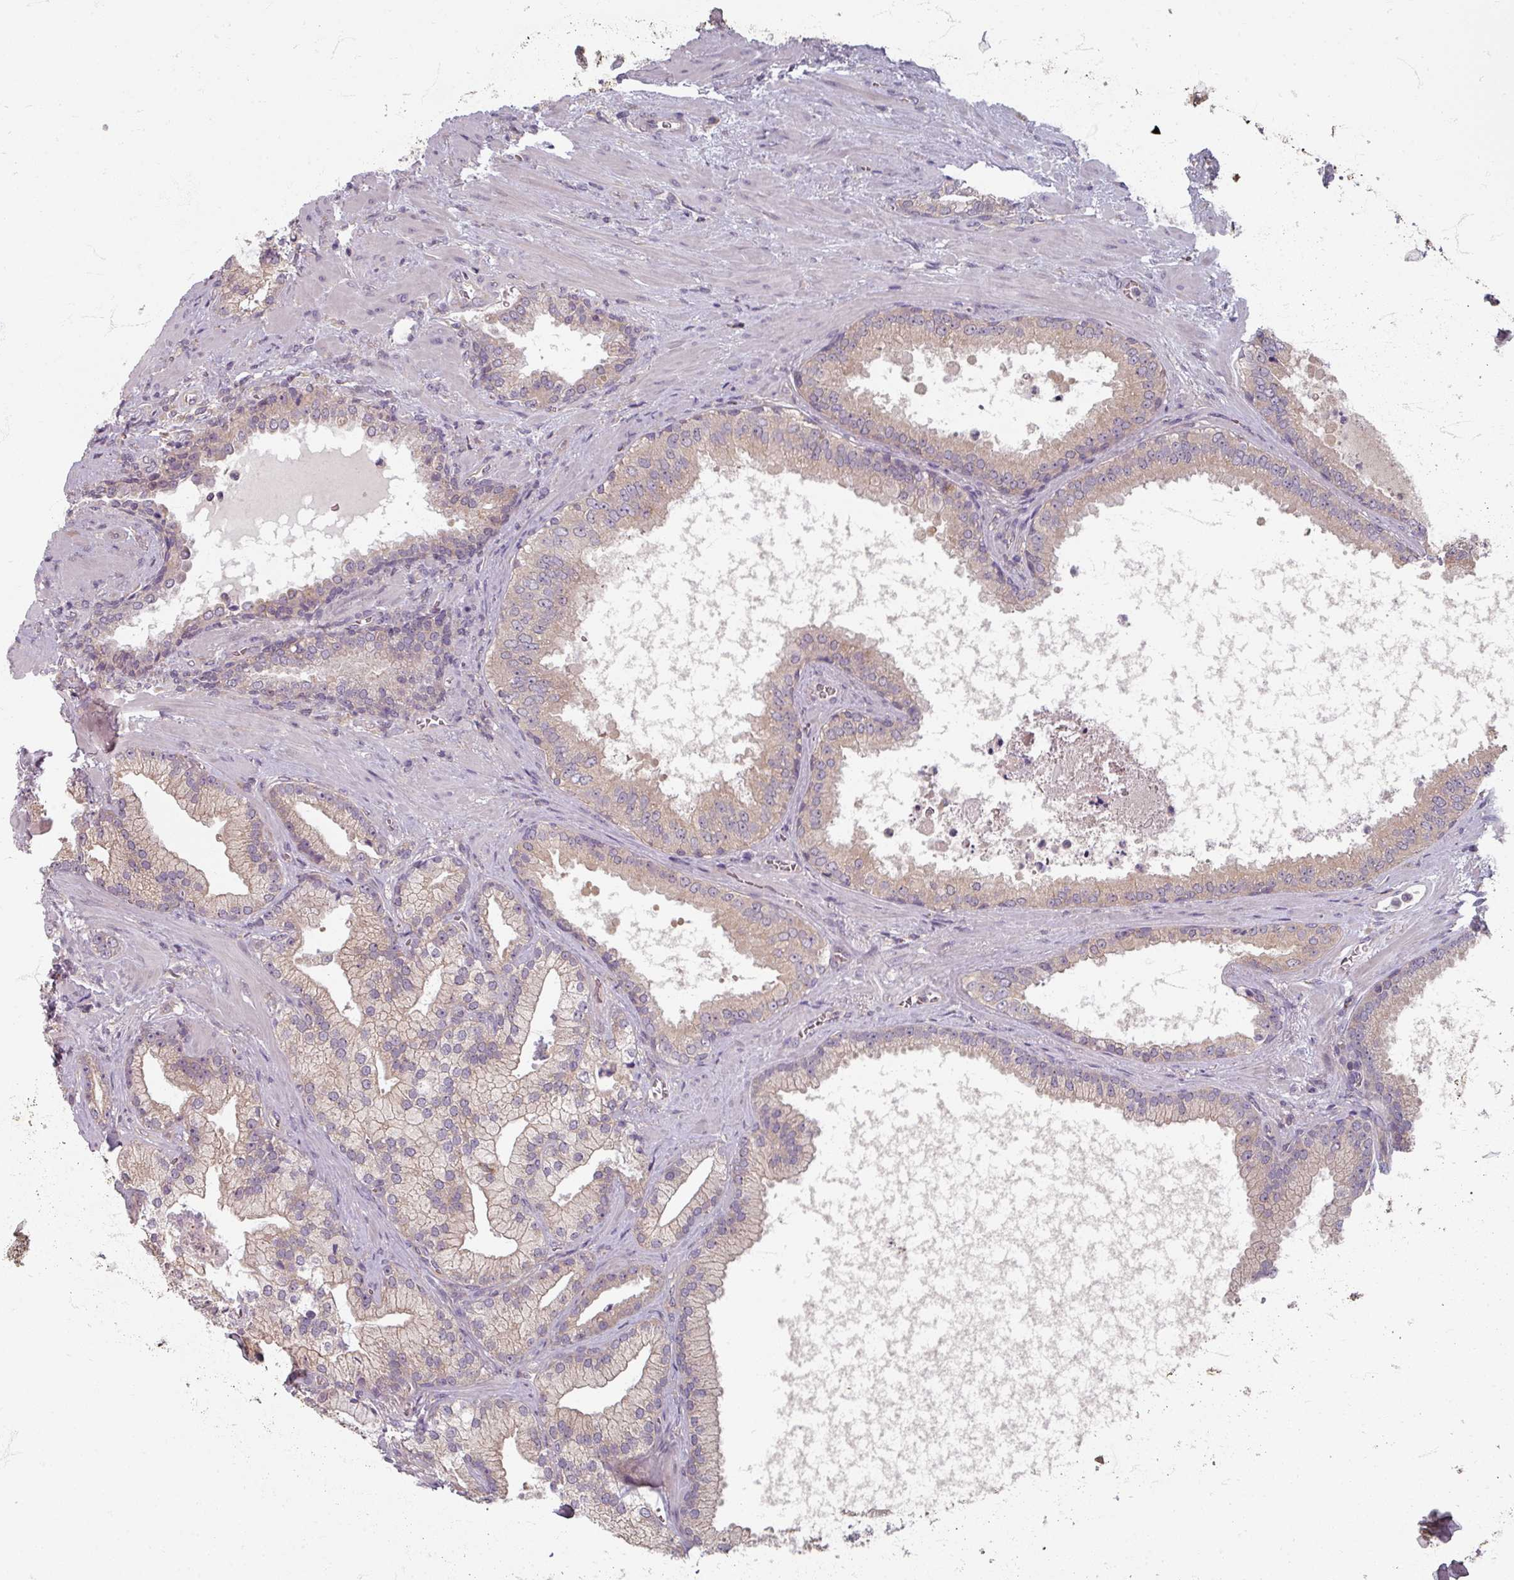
{"staining": {"intensity": "weak", "quantity": "<25%", "location": "cytoplasmic/membranous"}, "tissue": "prostate cancer", "cell_type": "Tumor cells", "image_type": "cancer", "snomed": [{"axis": "morphology", "description": "Adenocarcinoma, High grade"}, {"axis": "topography", "description": "Prostate"}], "caption": "The immunohistochemistry (IHC) micrograph has no significant staining in tumor cells of prostate cancer tissue.", "gene": "STAM", "patient": {"sex": "male", "age": 68}}